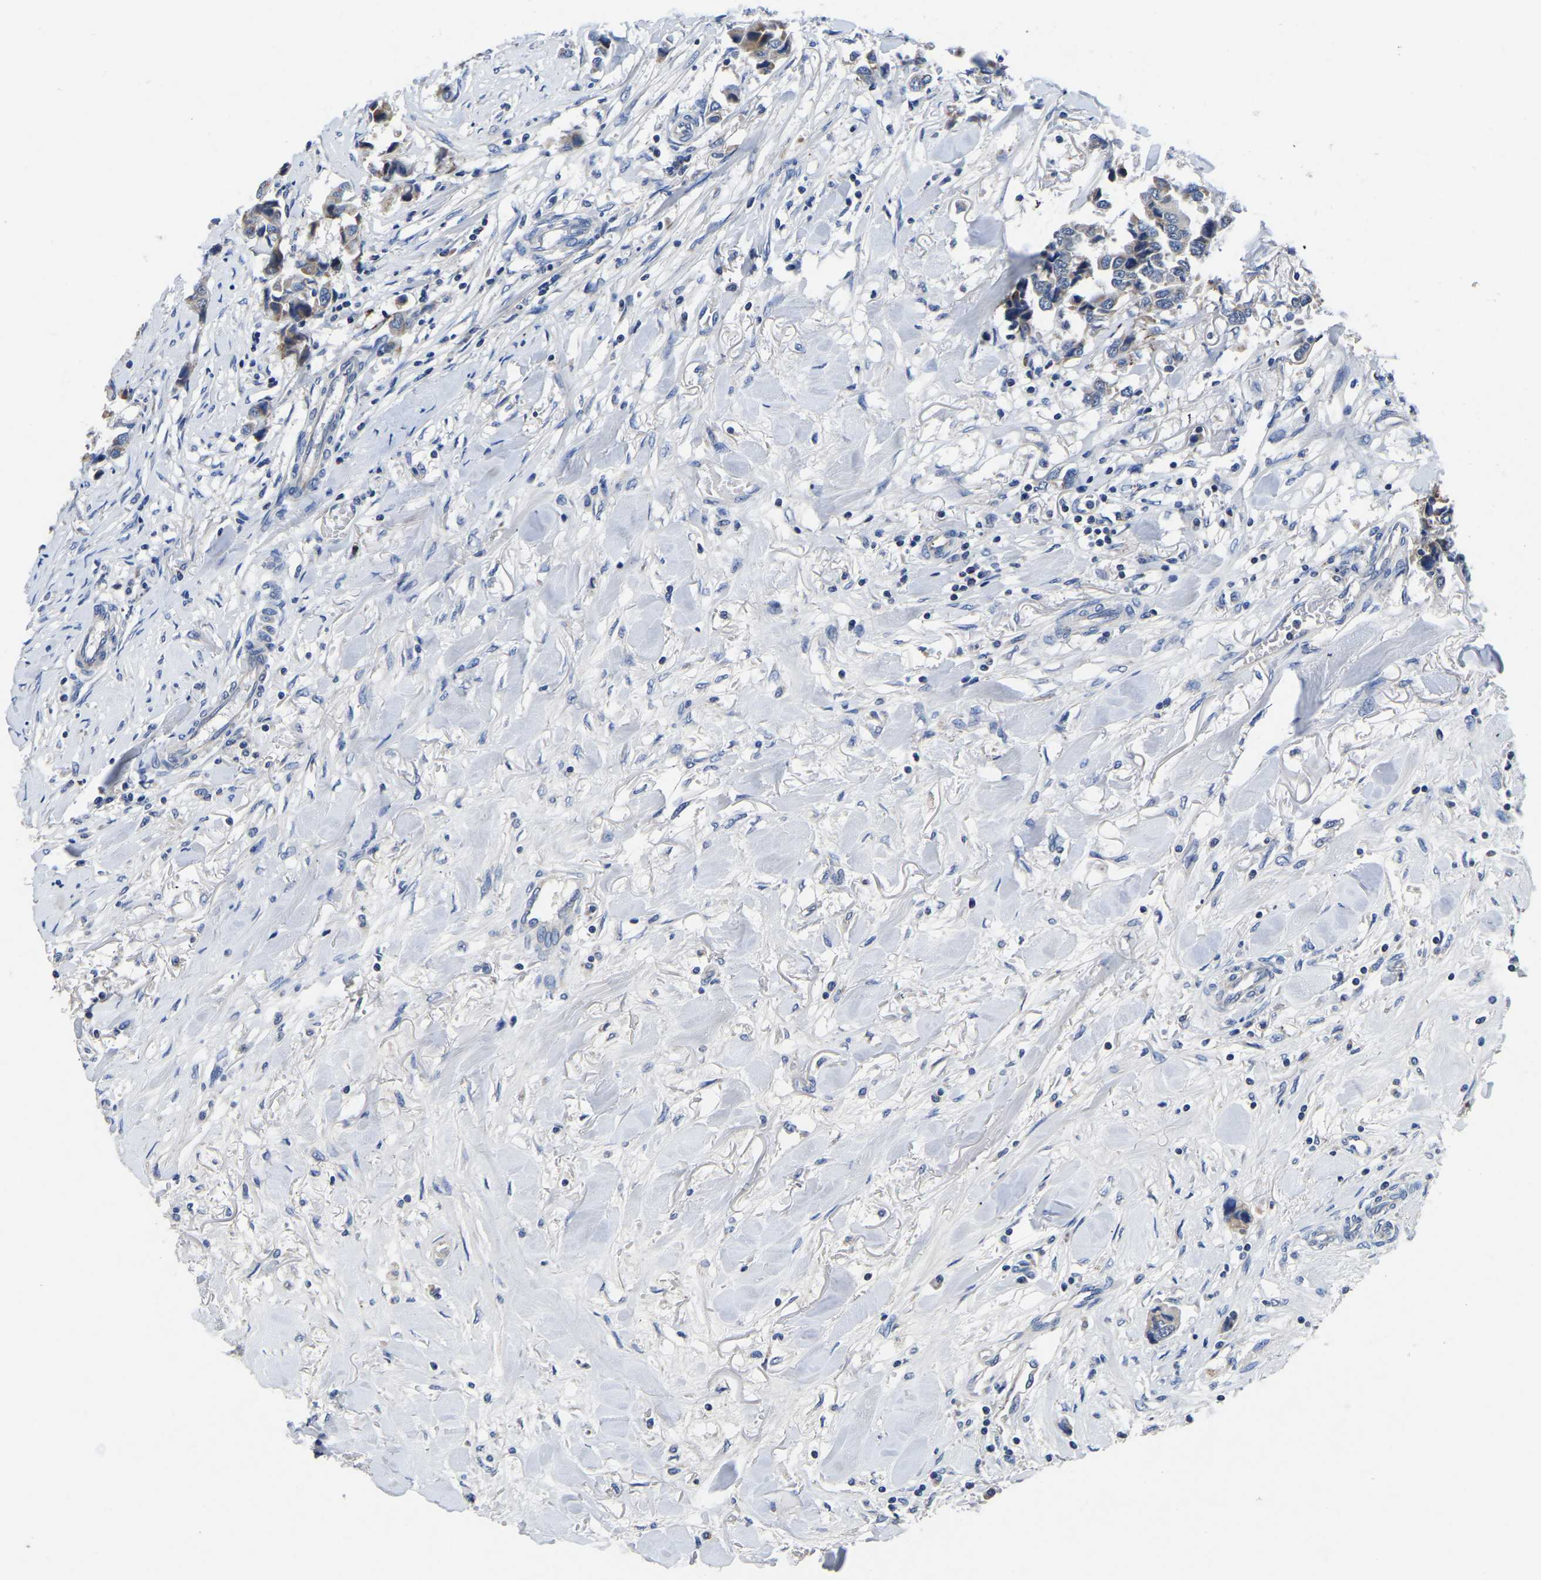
{"staining": {"intensity": "moderate", "quantity": "<25%", "location": "cytoplasmic/membranous"}, "tissue": "breast cancer", "cell_type": "Tumor cells", "image_type": "cancer", "snomed": [{"axis": "morphology", "description": "Duct carcinoma"}, {"axis": "topography", "description": "Breast"}], "caption": "Intraductal carcinoma (breast) stained with DAB (3,3'-diaminobenzidine) immunohistochemistry (IHC) exhibits low levels of moderate cytoplasmic/membranous positivity in approximately <25% of tumor cells.", "gene": "FGD5", "patient": {"sex": "female", "age": 80}}